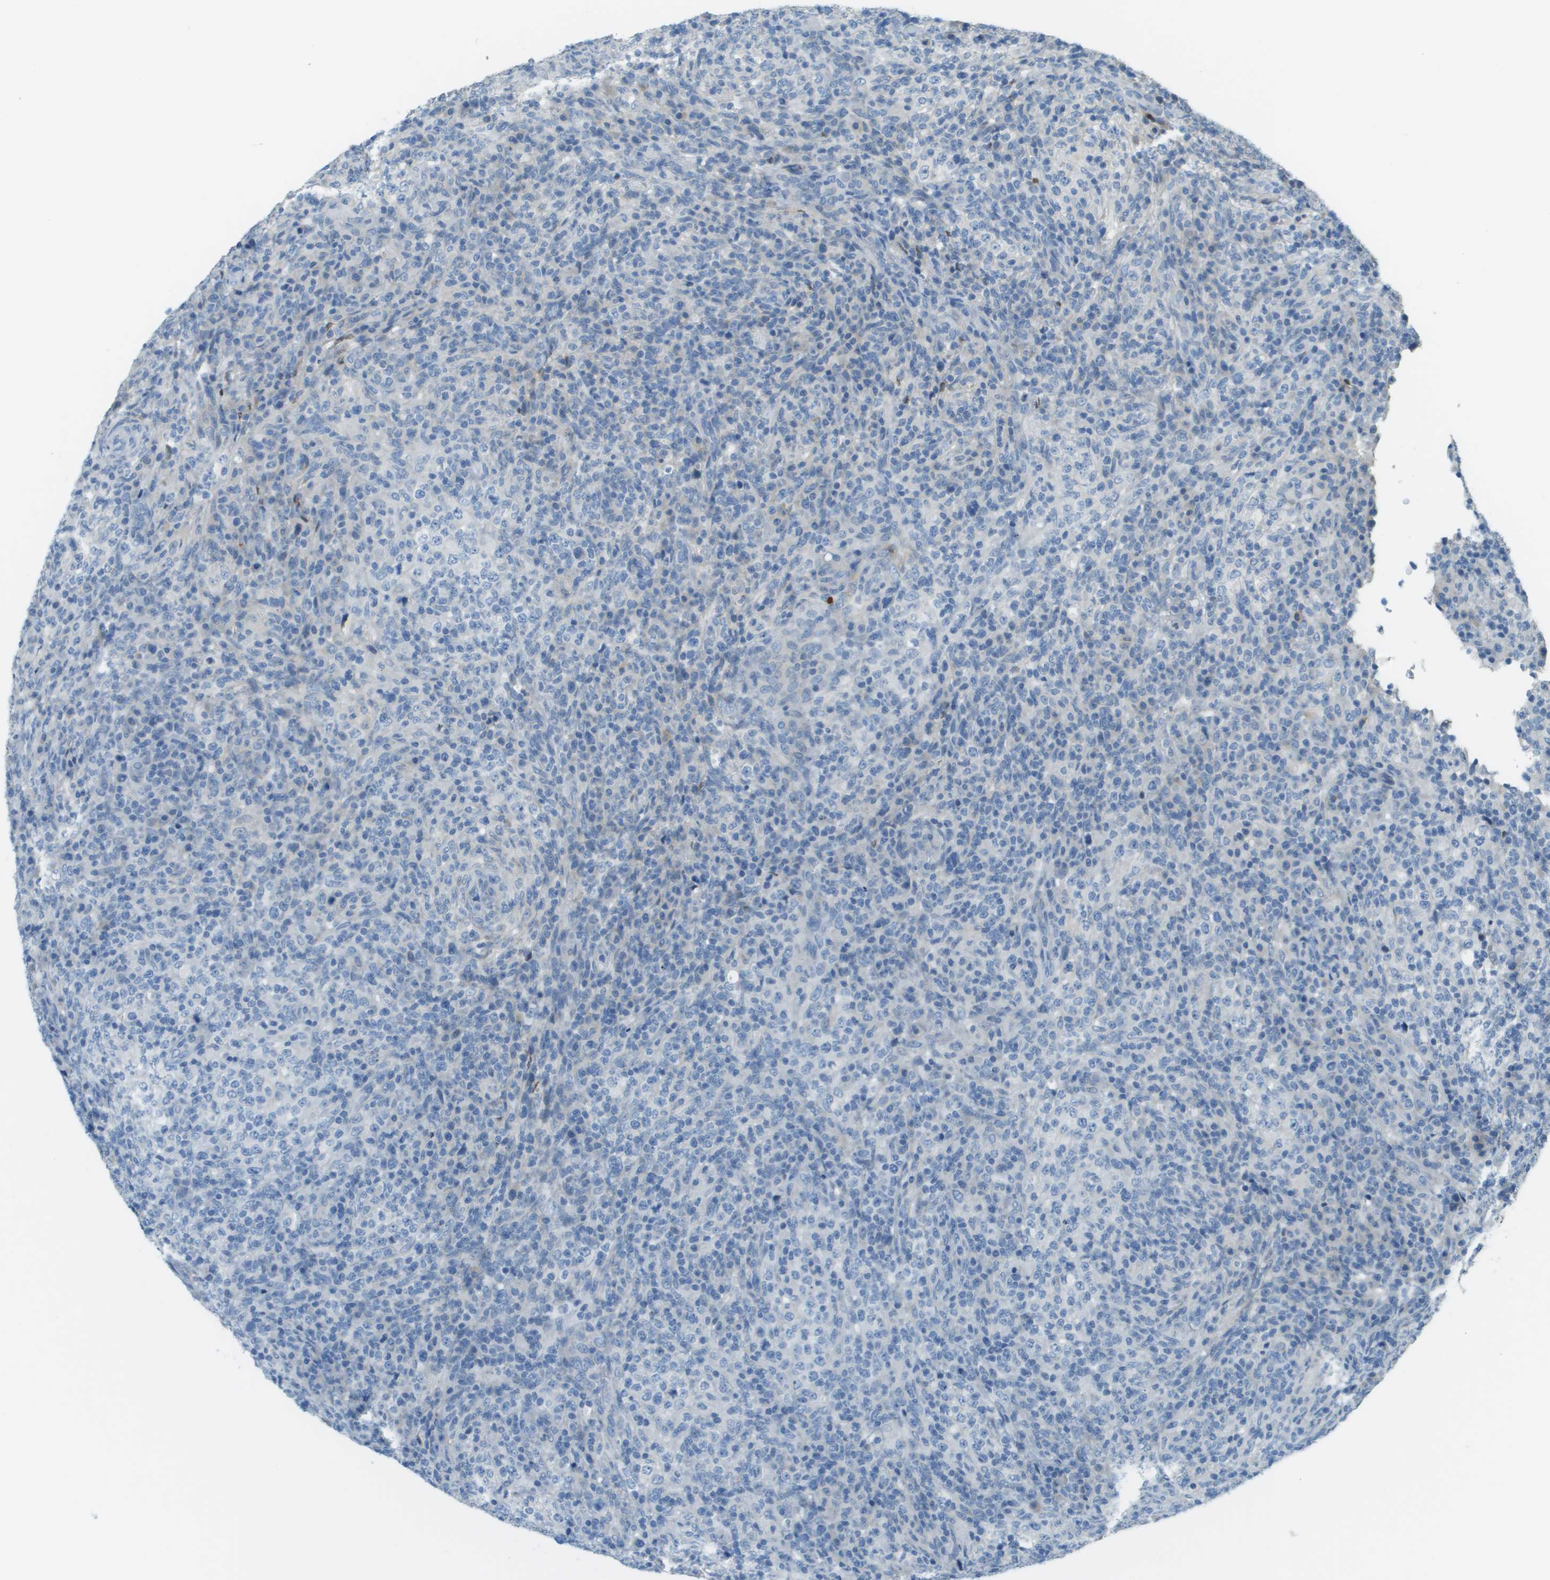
{"staining": {"intensity": "negative", "quantity": "none", "location": "none"}, "tissue": "lymphoma", "cell_type": "Tumor cells", "image_type": "cancer", "snomed": [{"axis": "morphology", "description": "Malignant lymphoma, non-Hodgkin's type, High grade"}, {"axis": "topography", "description": "Lymph node"}], "caption": "Tumor cells show no significant protein expression in lymphoma. (DAB (3,3'-diaminobenzidine) immunohistochemistry visualized using brightfield microscopy, high magnification).", "gene": "DCN", "patient": {"sex": "female", "age": 76}}